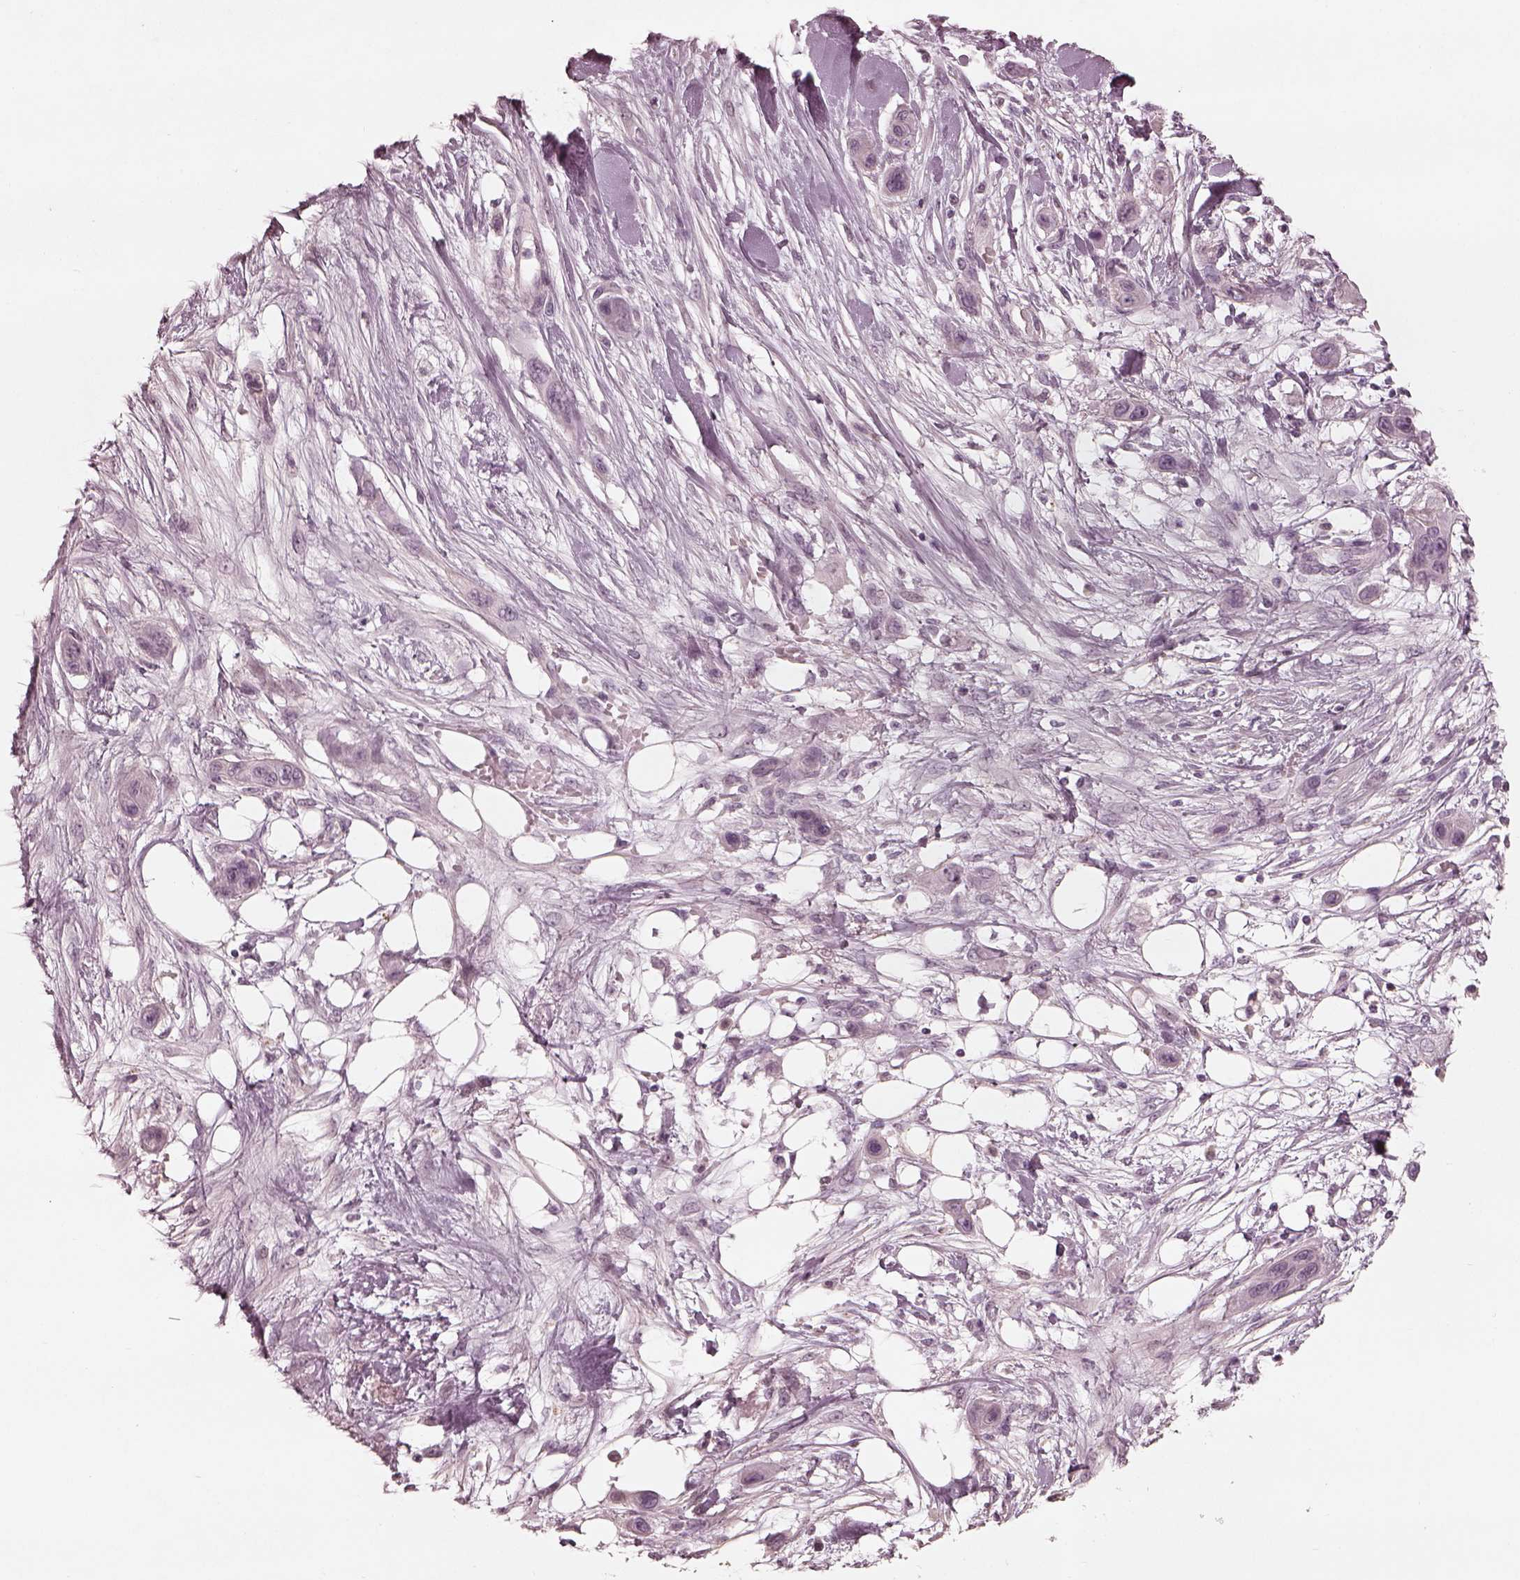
{"staining": {"intensity": "negative", "quantity": "none", "location": "none"}, "tissue": "skin cancer", "cell_type": "Tumor cells", "image_type": "cancer", "snomed": [{"axis": "morphology", "description": "Squamous cell carcinoma, NOS"}, {"axis": "topography", "description": "Skin"}], "caption": "Photomicrograph shows no protein expression in tumor cells of skin cancer tissue. (Immunohistochemistry (ihc), brightfield microscopy, high magnification).", "gene": "ADRB3", "patient": {"sex": "male", "age": 79}}